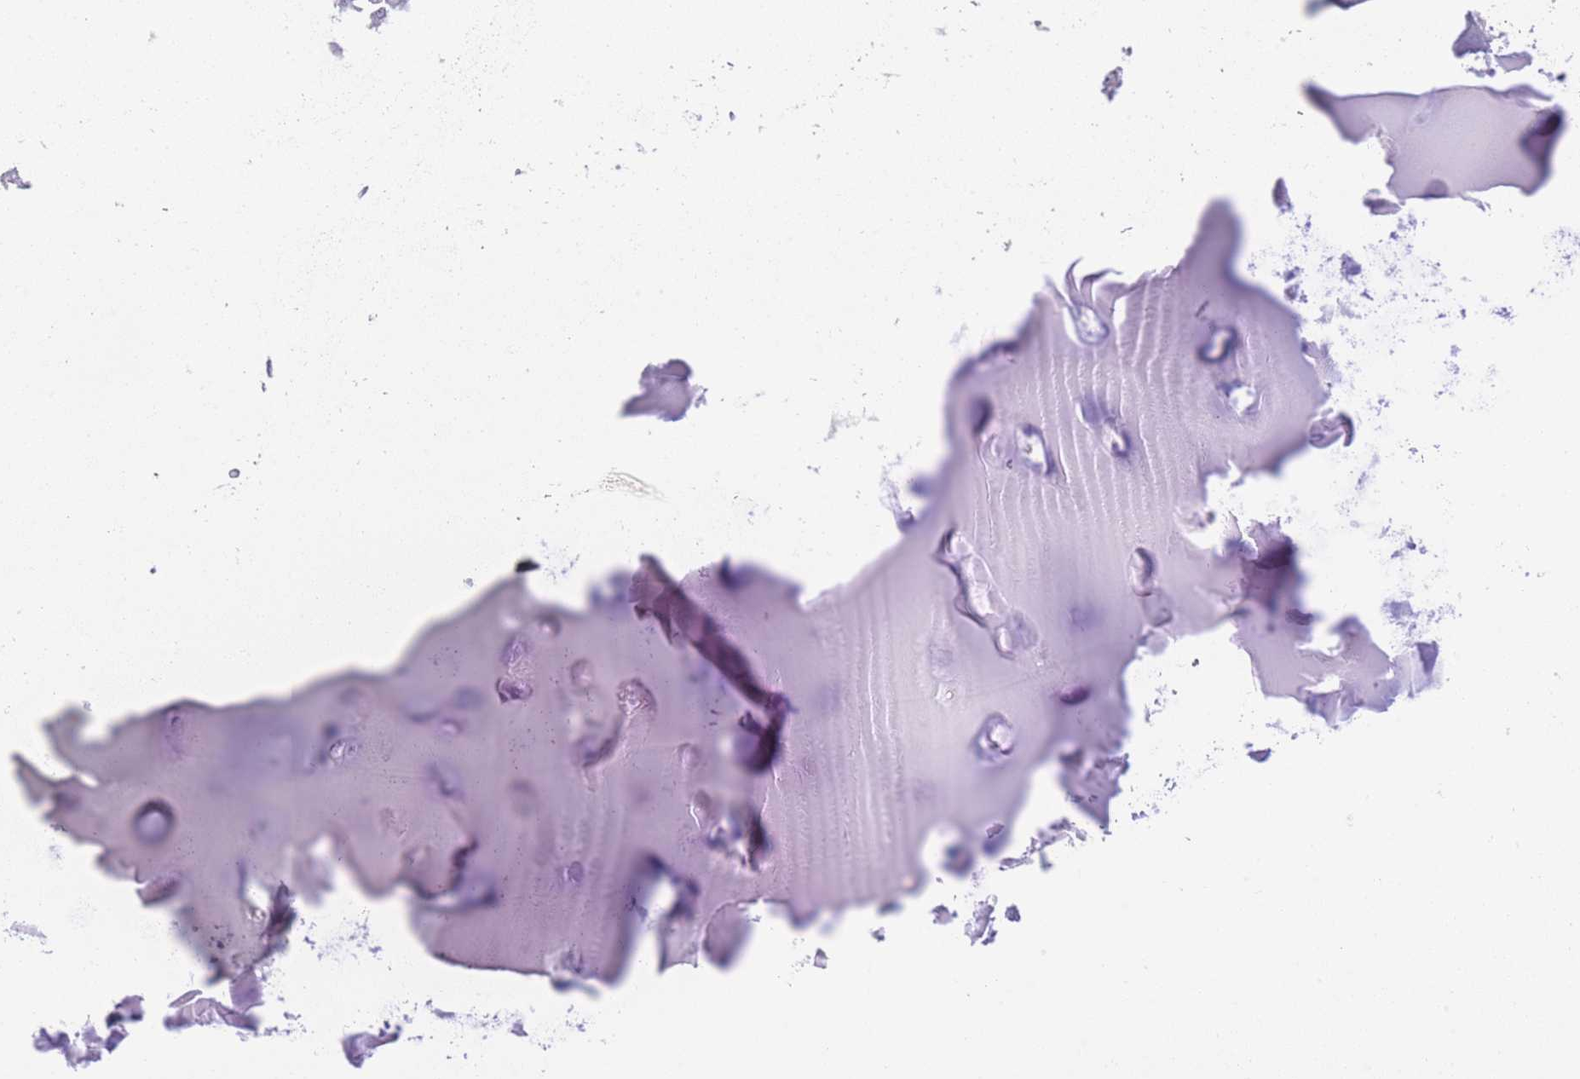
{"staining": {"intensity": "negative", "quantity": "none", "location": "none"}, "tissue": "adipose tissue", "cell_type": "Adipocytes", "image_type": "normal", "snomed": [{"axis": "morphology", "description": "Normal tissue, NOS"}, {"axis": "topography", "description": "Cartilage tissue"}], "caption": "Immunohistochemistry (IHC) of normal human adipose tissue exhibits no staining in adipocytes. Brightfield microscopy of immunohistochemistry (IHC) stained with DAB (3,3'-diaminobenzidine) (brown) and hematoxylin (blue), captured at high magnification.", "gene": "BOLA2B", "patient": {"sex": "male", "age": 57}}